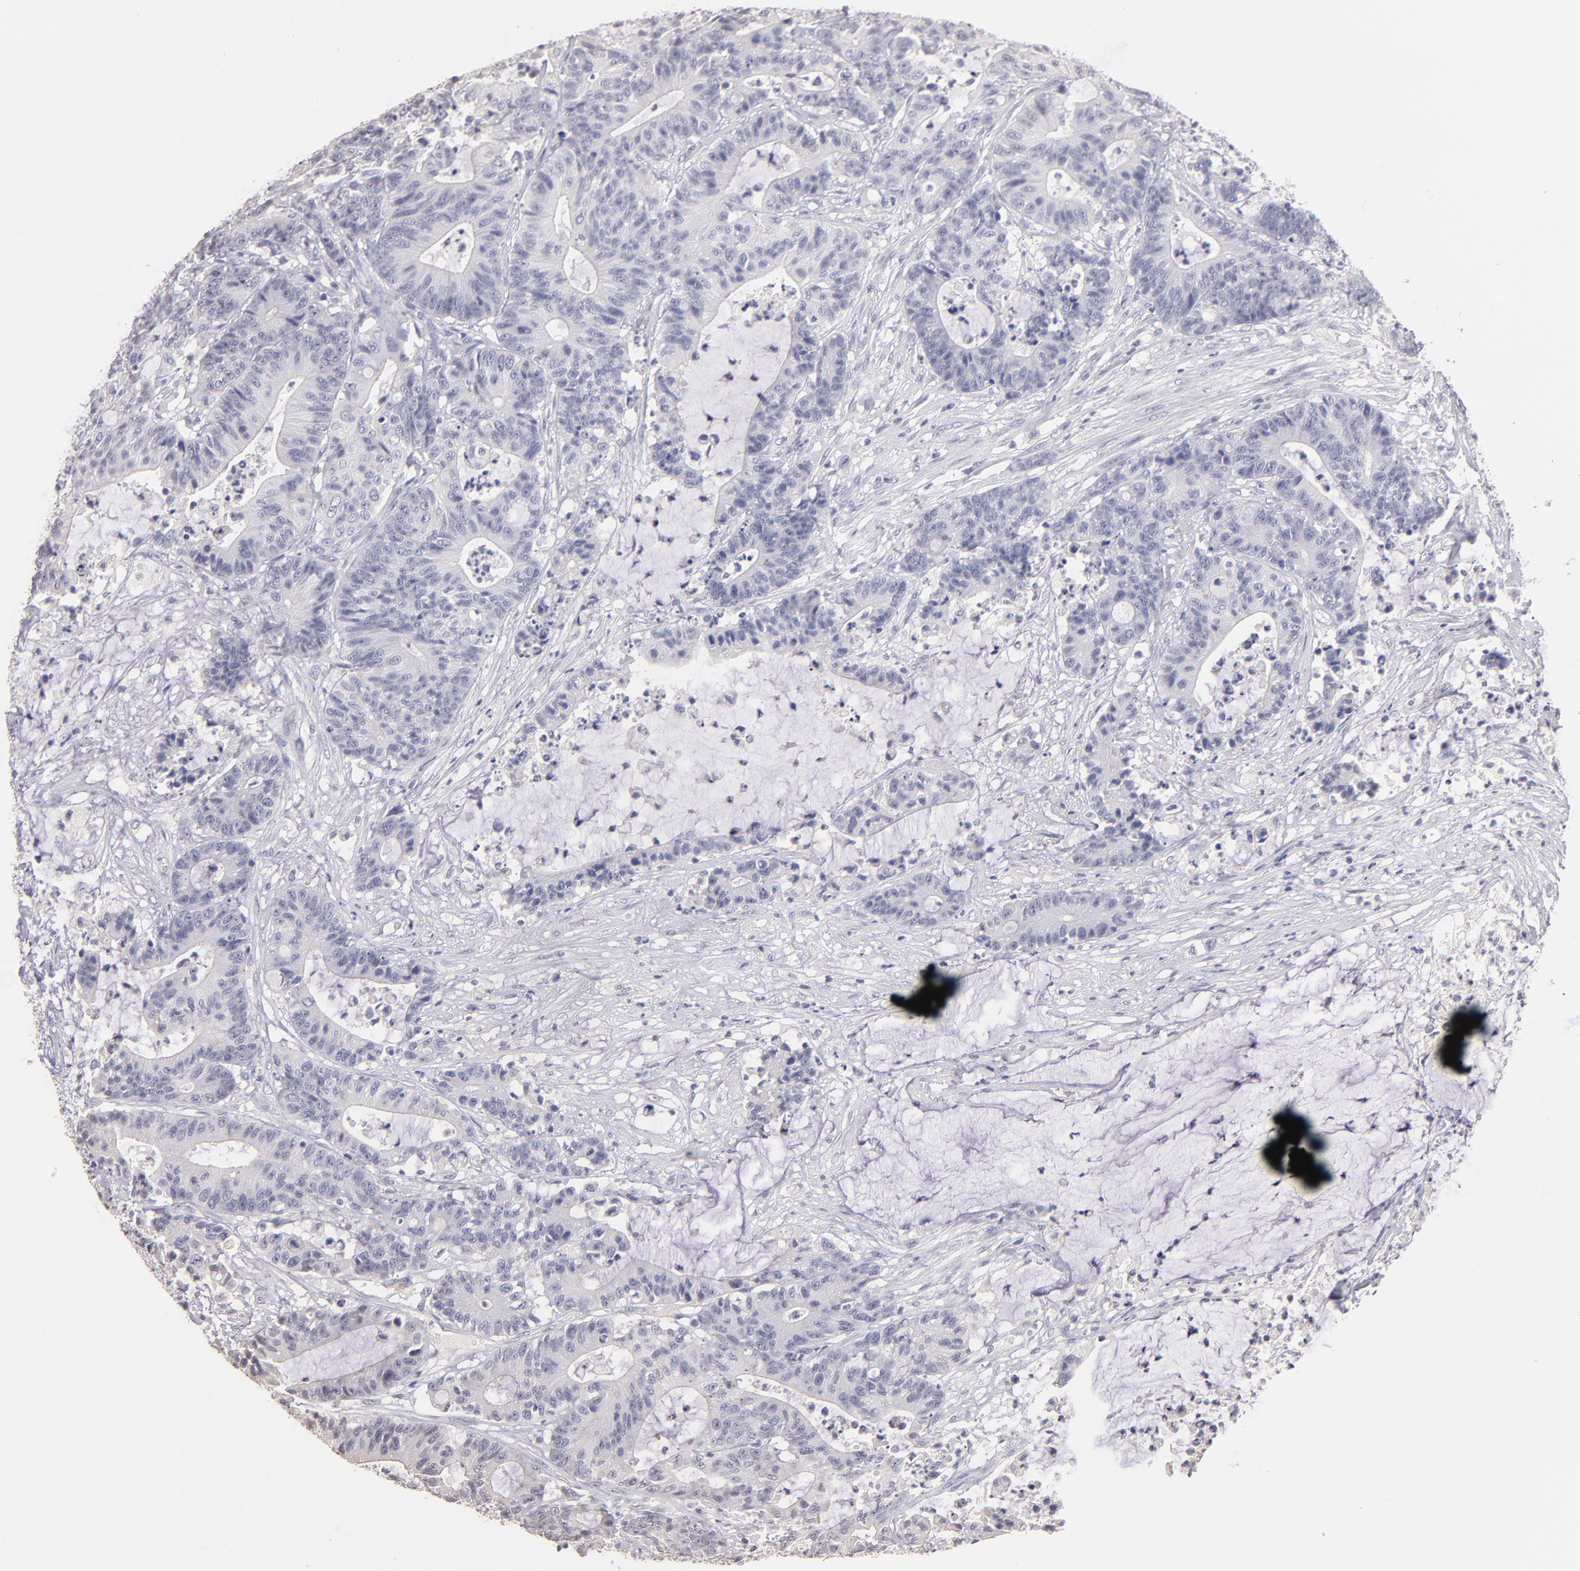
{"staining": {"intensity": "negative", "quantity": "none", "location": "none"}, "tissue": "colorectal cancer", "cell_type": "Tumor cells", "image_type": "cancer", "snomed": [{"axis": "morphology", "description": "Adenocarcinoma, NOS"}, {"axis": "topography", "description": "Colon"}], "caption": "IHC histopathology image of colorectal adenocarcinoma stained for a protein (brown), which shows no expression in tumor cells.", "gene": "SOX10", "patient": {"sex": "female", "age": 84}}